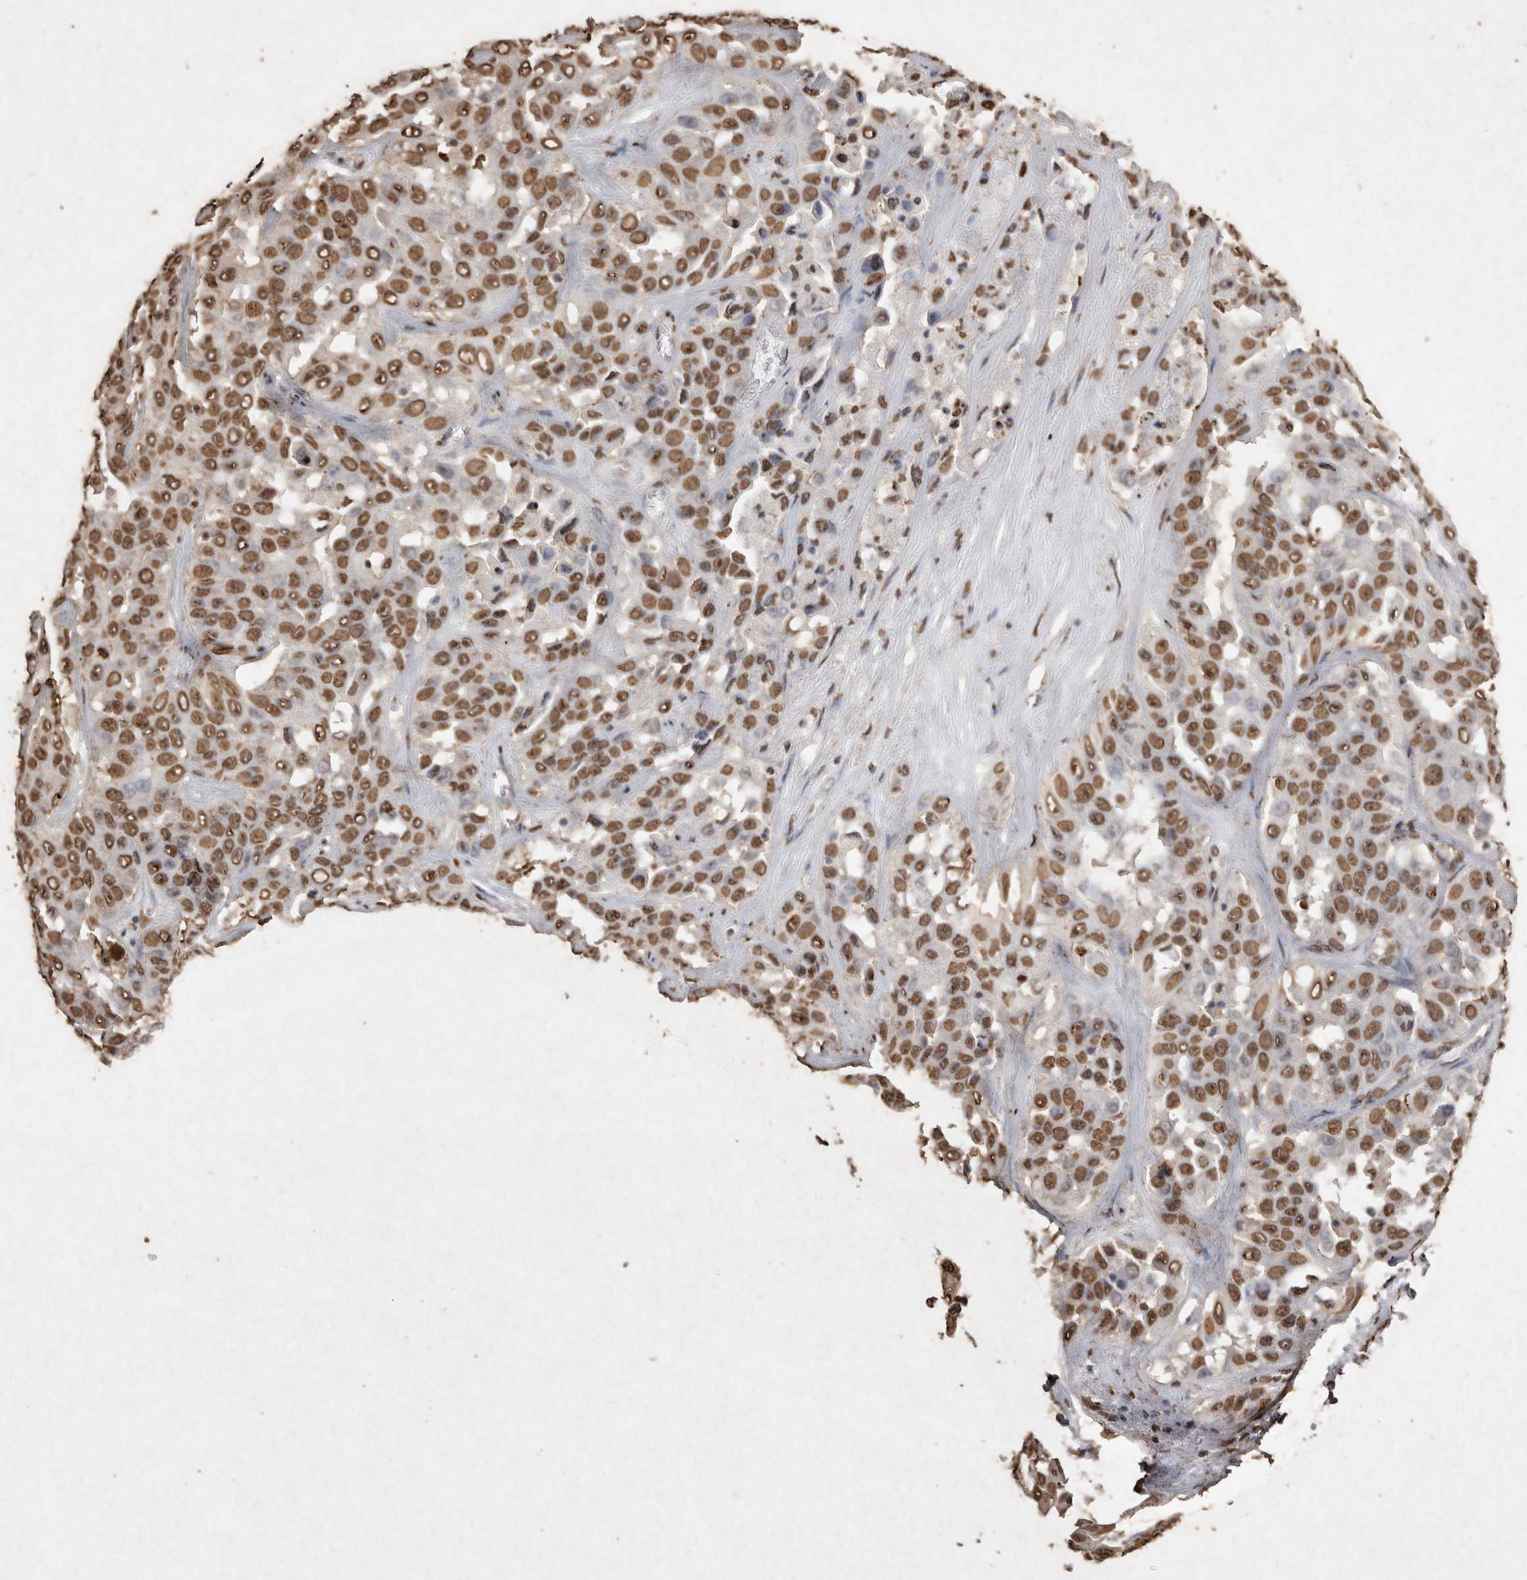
{"staining": {"intensity": "moderate", "quantity": ">75%", "location": "nuclear"}, "tissue": "liver cancer", "cell_type": "Tumor cells", "image_type": "cancer", "snomed": [{"axis": "morphology", "description": "Cholangiocarcinoma"}, {"axis": "topography", "description": "Liver"}], "caption": "The micrograph reveals immunohistochemical staining of cholangiocarcinoma (liver). There is moderate nuclear expression is present in about >75% of tumor cells.", "gene": "FSTL3", "patient": {"sex": "female", "age": 52}}